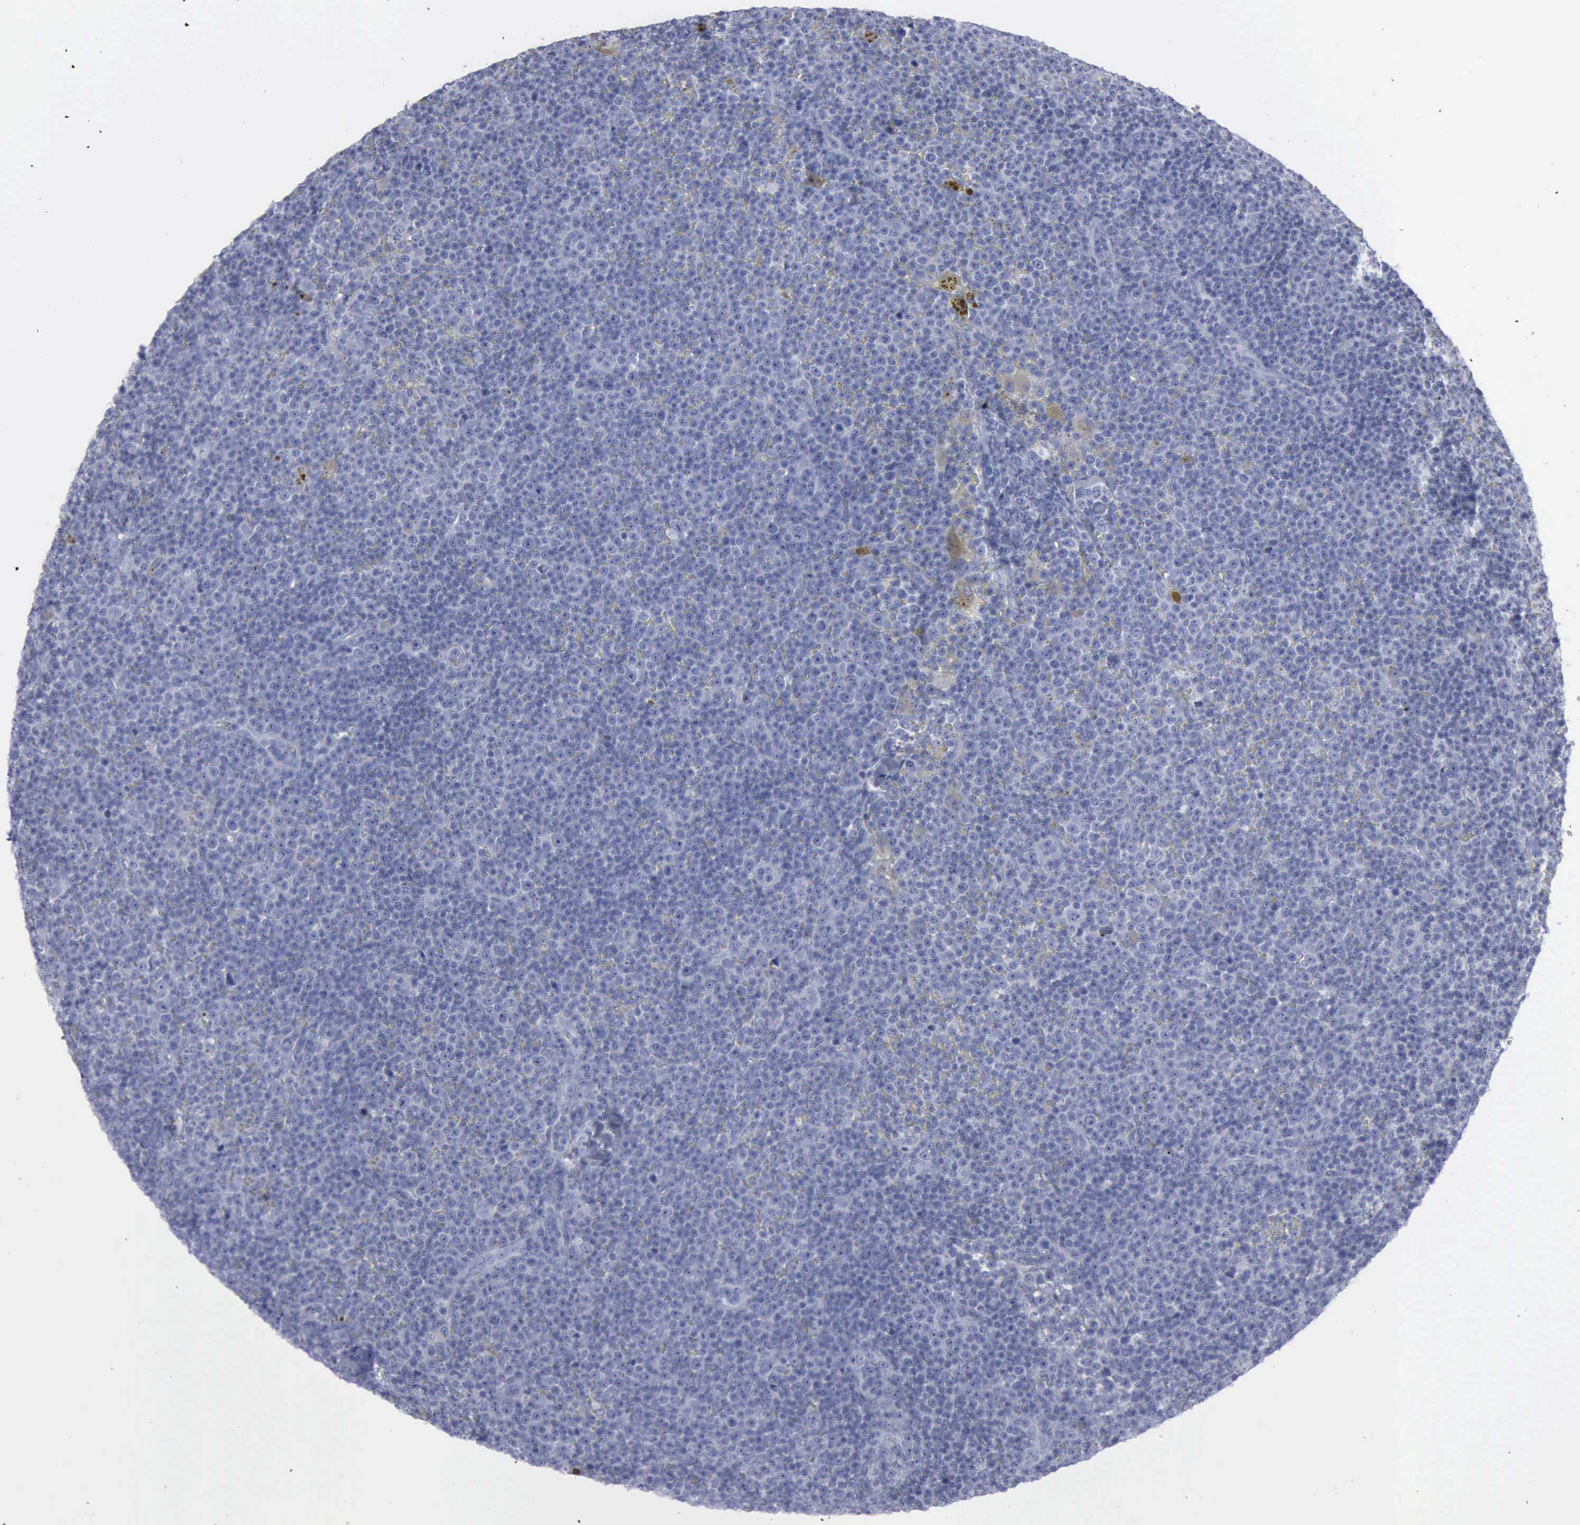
{"staining": {"intensity": "negative", "quantity": "none", "location": "none"}, "tissue": "lymphoma", "cell_type": "Tumor cells", "image_type": "cancer", "snomed": [{"axis": "morphology", "description": "Malignant lymphoma, non-Hodgkin's type, Low grade"}, {"axis": "topography", "description": "Lymph node"}], "caption": "DAB (3,3'-diaminobenzidine) immunohistochemical staining of human low-grade malignant lymphoma, non-Hodgkin's type displays no significant expression in tumor cells.", "gene": "VCAM1", "patient": {"sex": "male", "age": 50}}